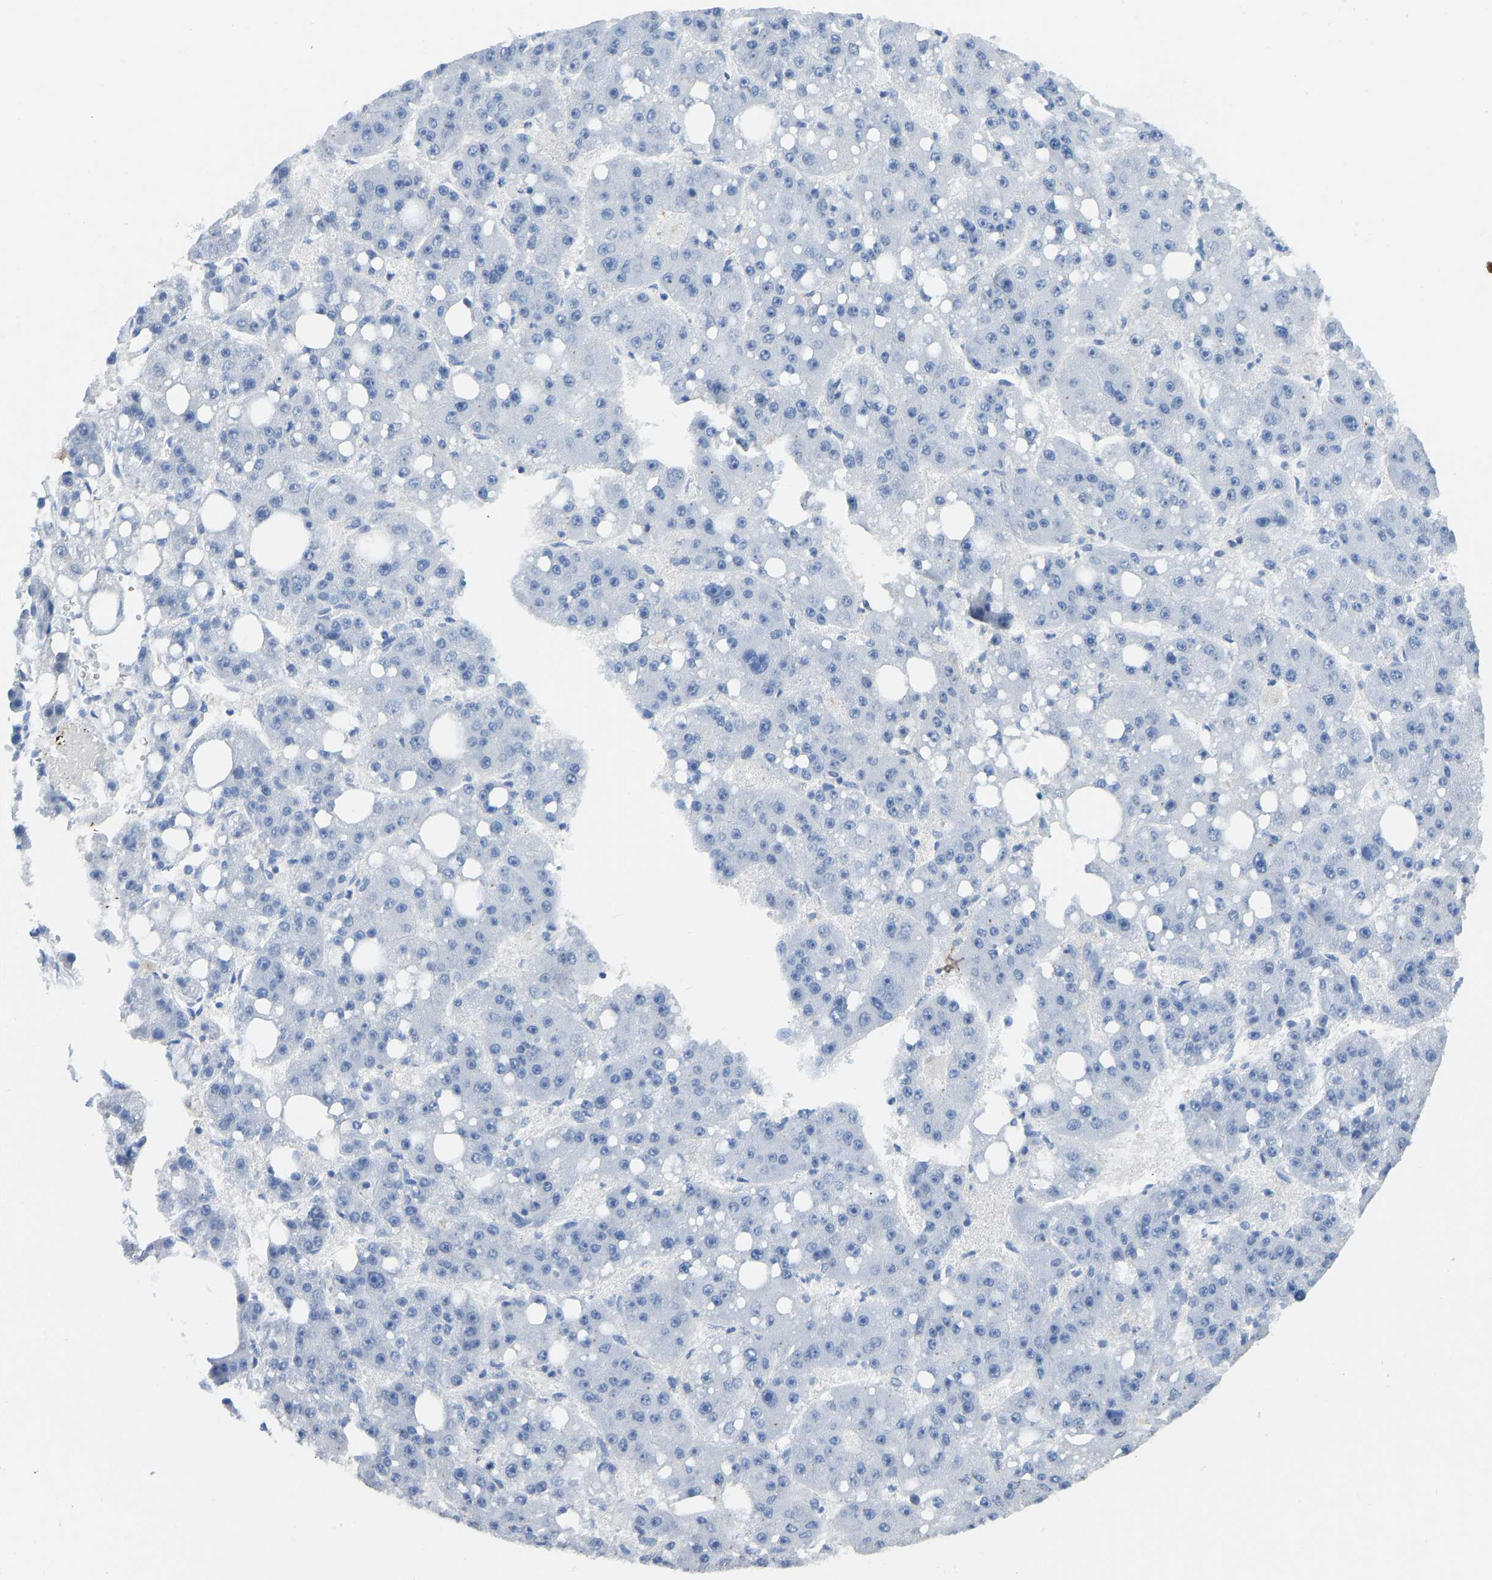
{"staining": {"intensity": "negative", "quantity": "none", "location": "none"}, "tissue": "liver cancer", "cell_type": "Tumor cells", "image_type": "cancer", "snomed": [{"axis": "morphology", "description": "Carcinoma, Hepatocellular, NOS"}, {"axis": "topography", "description": "Liver"}], "caption": "High power microscopy image of an immunohistochemistry micrograph of liver cancer, revealing no significant staining in tumor cells.", "gene": "NDRG3", "patient": {"sex": "female", "age": 61}}